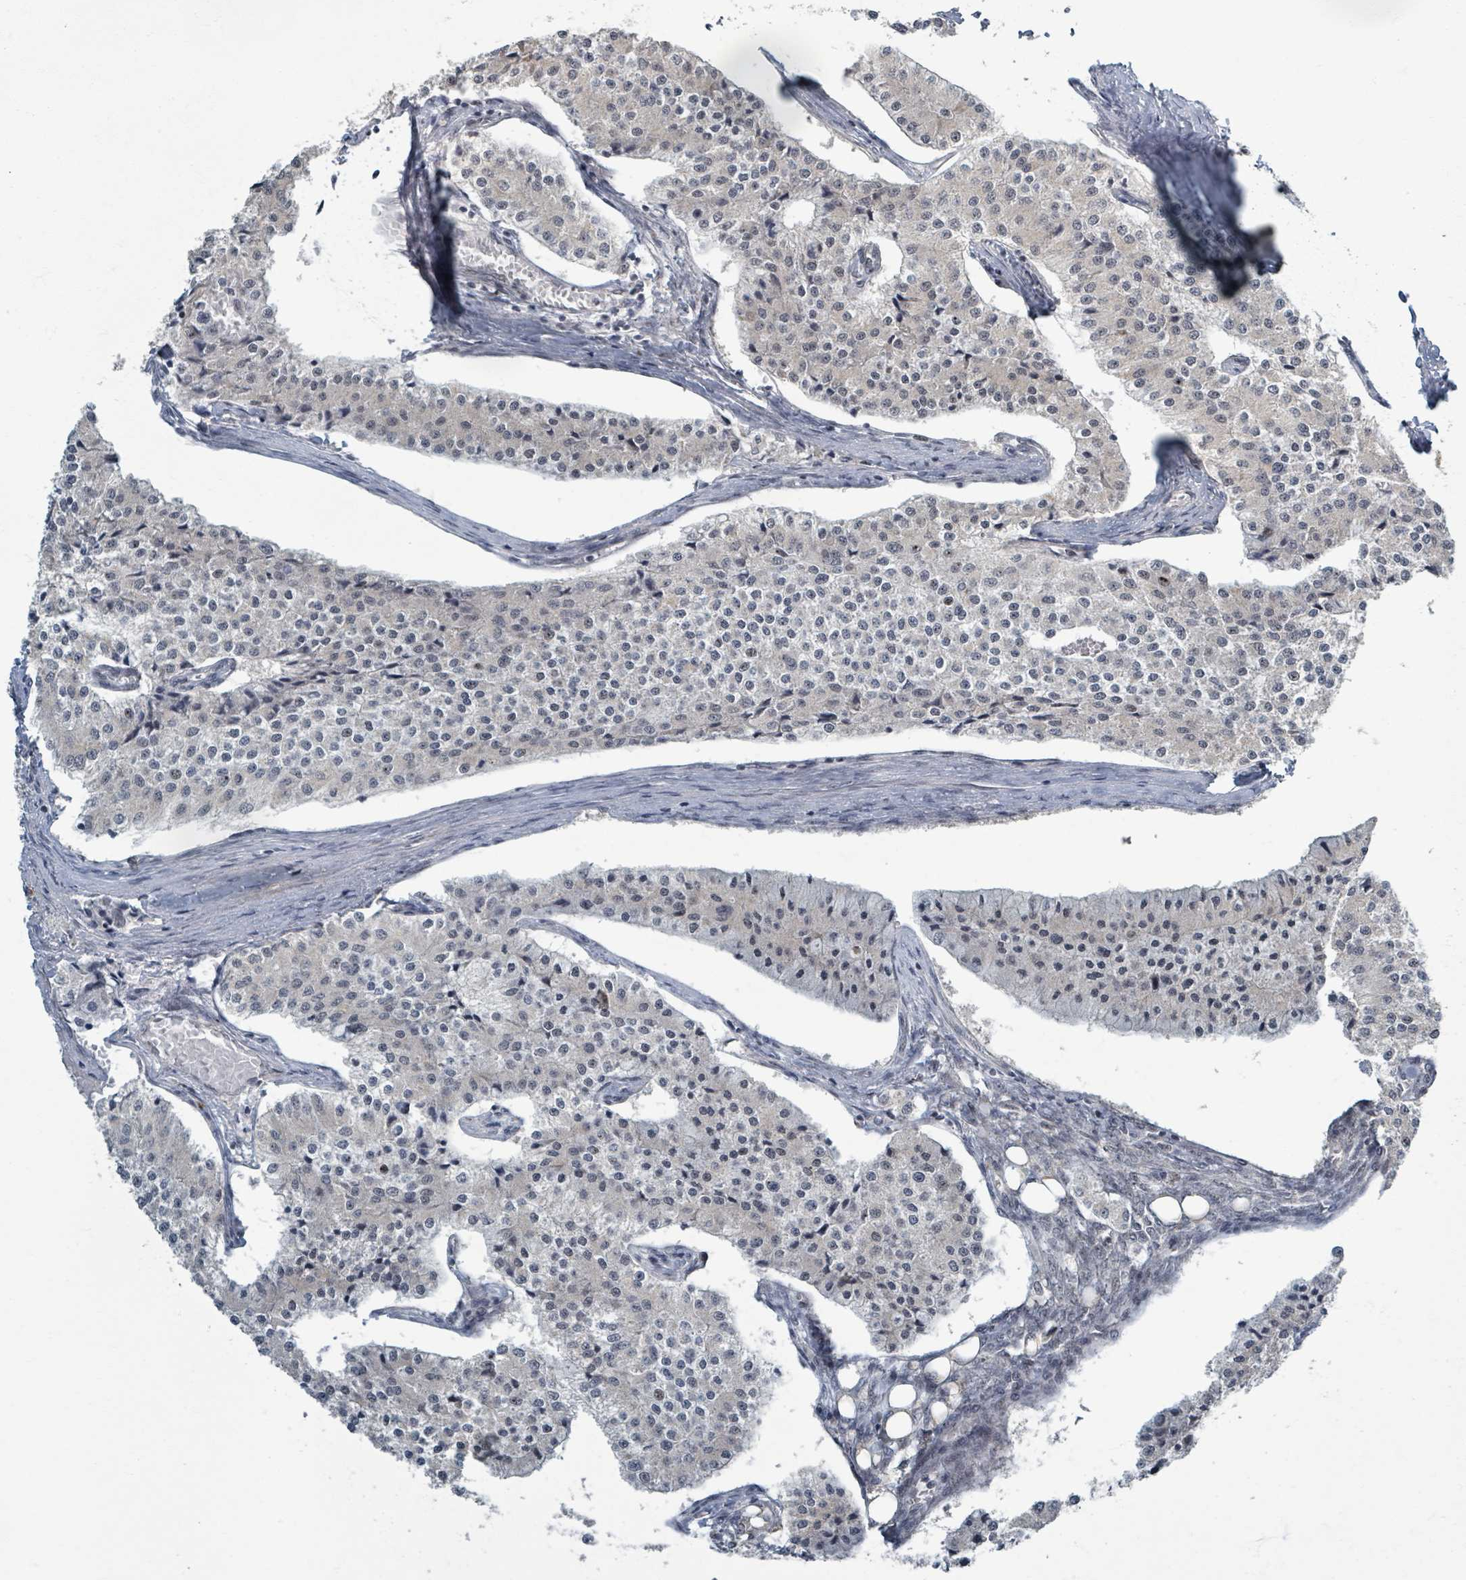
{"staining": {"intensity": "negative", "quantity": "none", "location": "none"}, "tissue": "carcinoid", "cell_type": "Tumor cells", "image_type": "cancer", "snomed": [{"axis": "morphology", "description": "Carcinoid, malignant, NOS"}, {"axis": "topography", "description": "Colon"}], "caption": "The micrograph reveals no significant positivity in tumor cells of carcinoid.", "gene": "INTS15", "patient": {"sex": "female", "age": 52}}